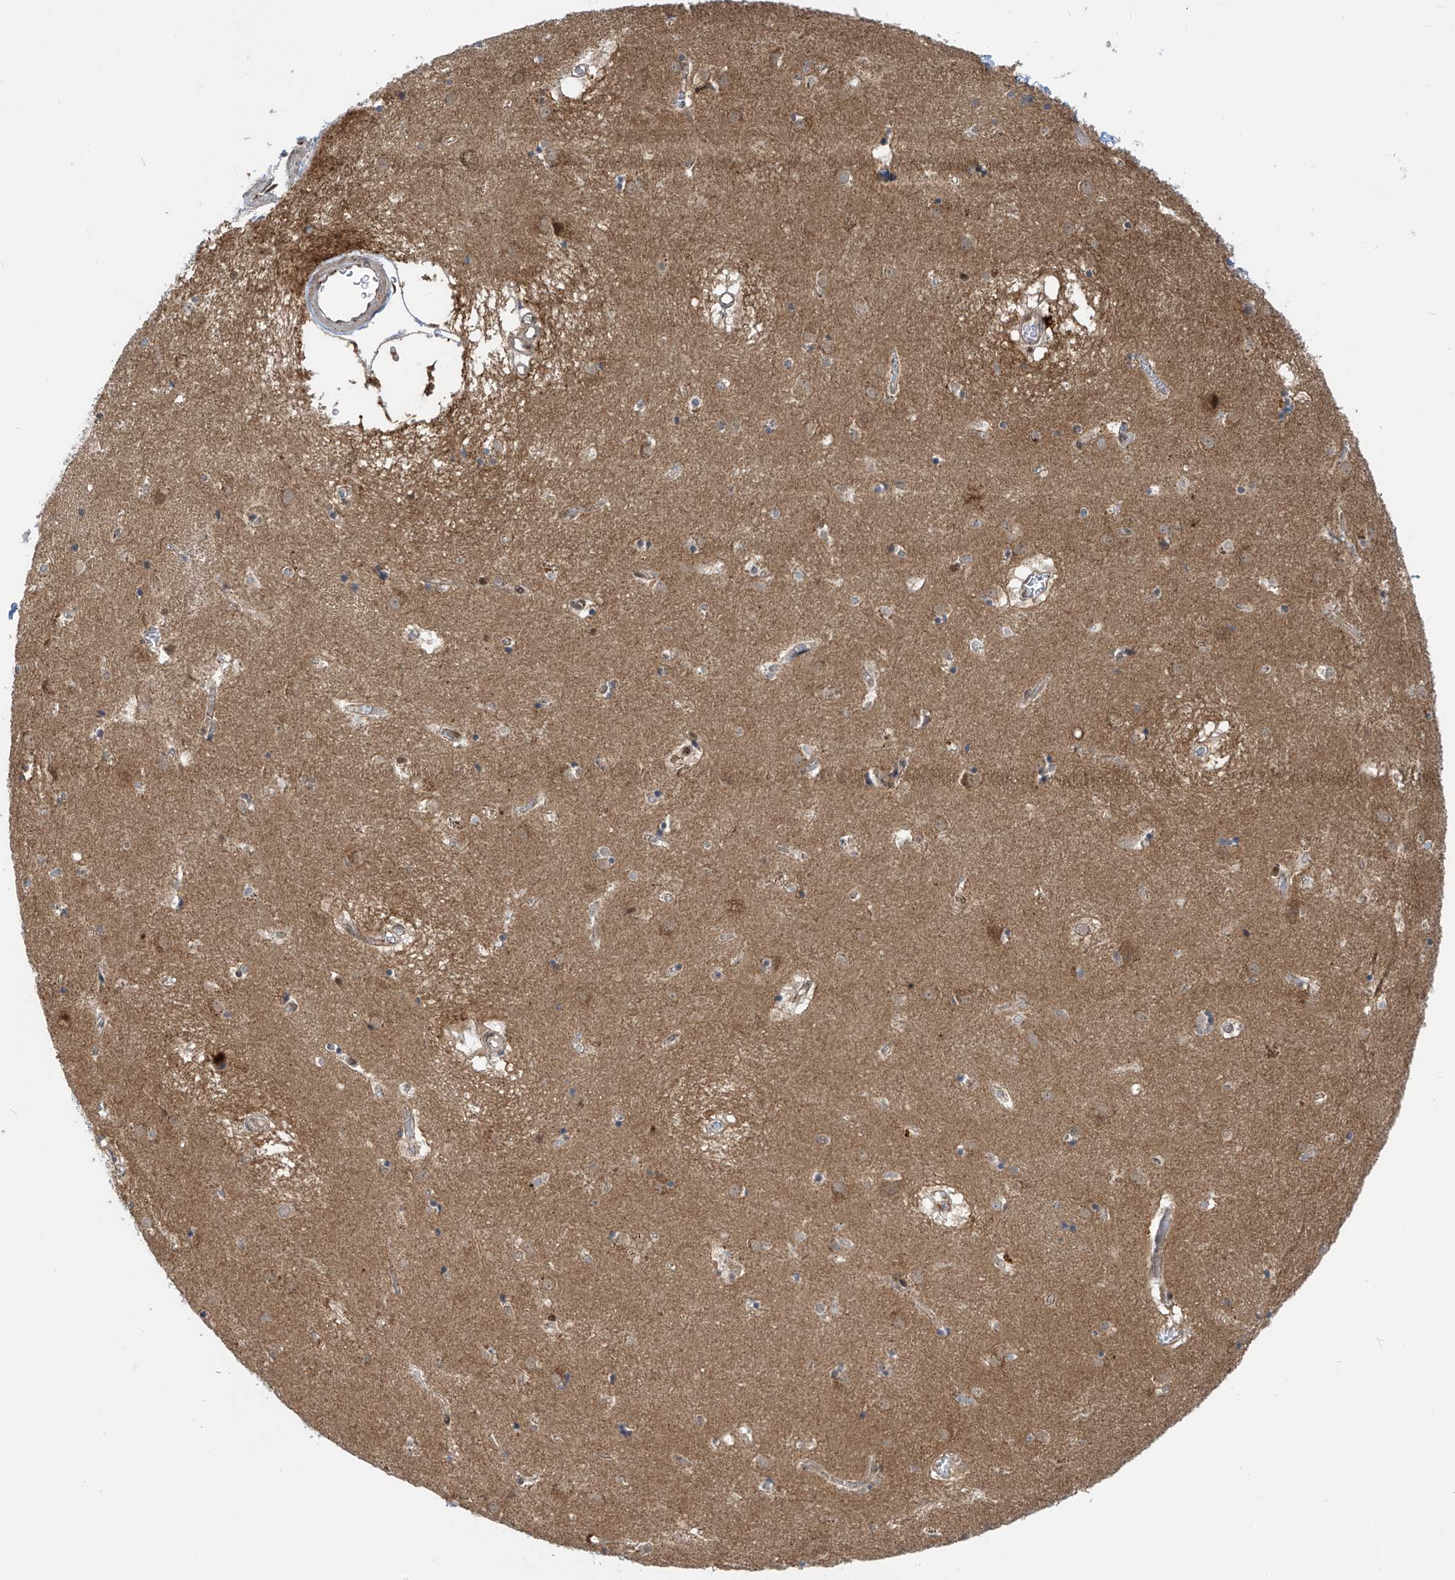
{"staining": {"intensity": "moderate", "quantity": "<25%", "location": "cytoplasmic/membranous,nuclear"}, "tissue": "caudate", "cell_type": "Glial cells", "image_type": "normal", "snomed": [{"axis": "morphology", "description": "Normal tissue, NOS"}, {"axis": "topography", "description": "Lateral ventricle wall"}], "caption": "IHC staining of benign caudate, which exhibits low levels of moderate cytoplasmic/membranous,nuclear positivity in approximately <25% of glial cells indicating moderate cytoplasmic/membranous,nuclear protein staining. The staining was performed using DAB (3,3'-diaminobenzidine) (brown) for protein detection and nuclei were counterstained in hematoxylin (blue).", "gene": "LAGE3", "patient": {"sex": "male", "age": 70}}